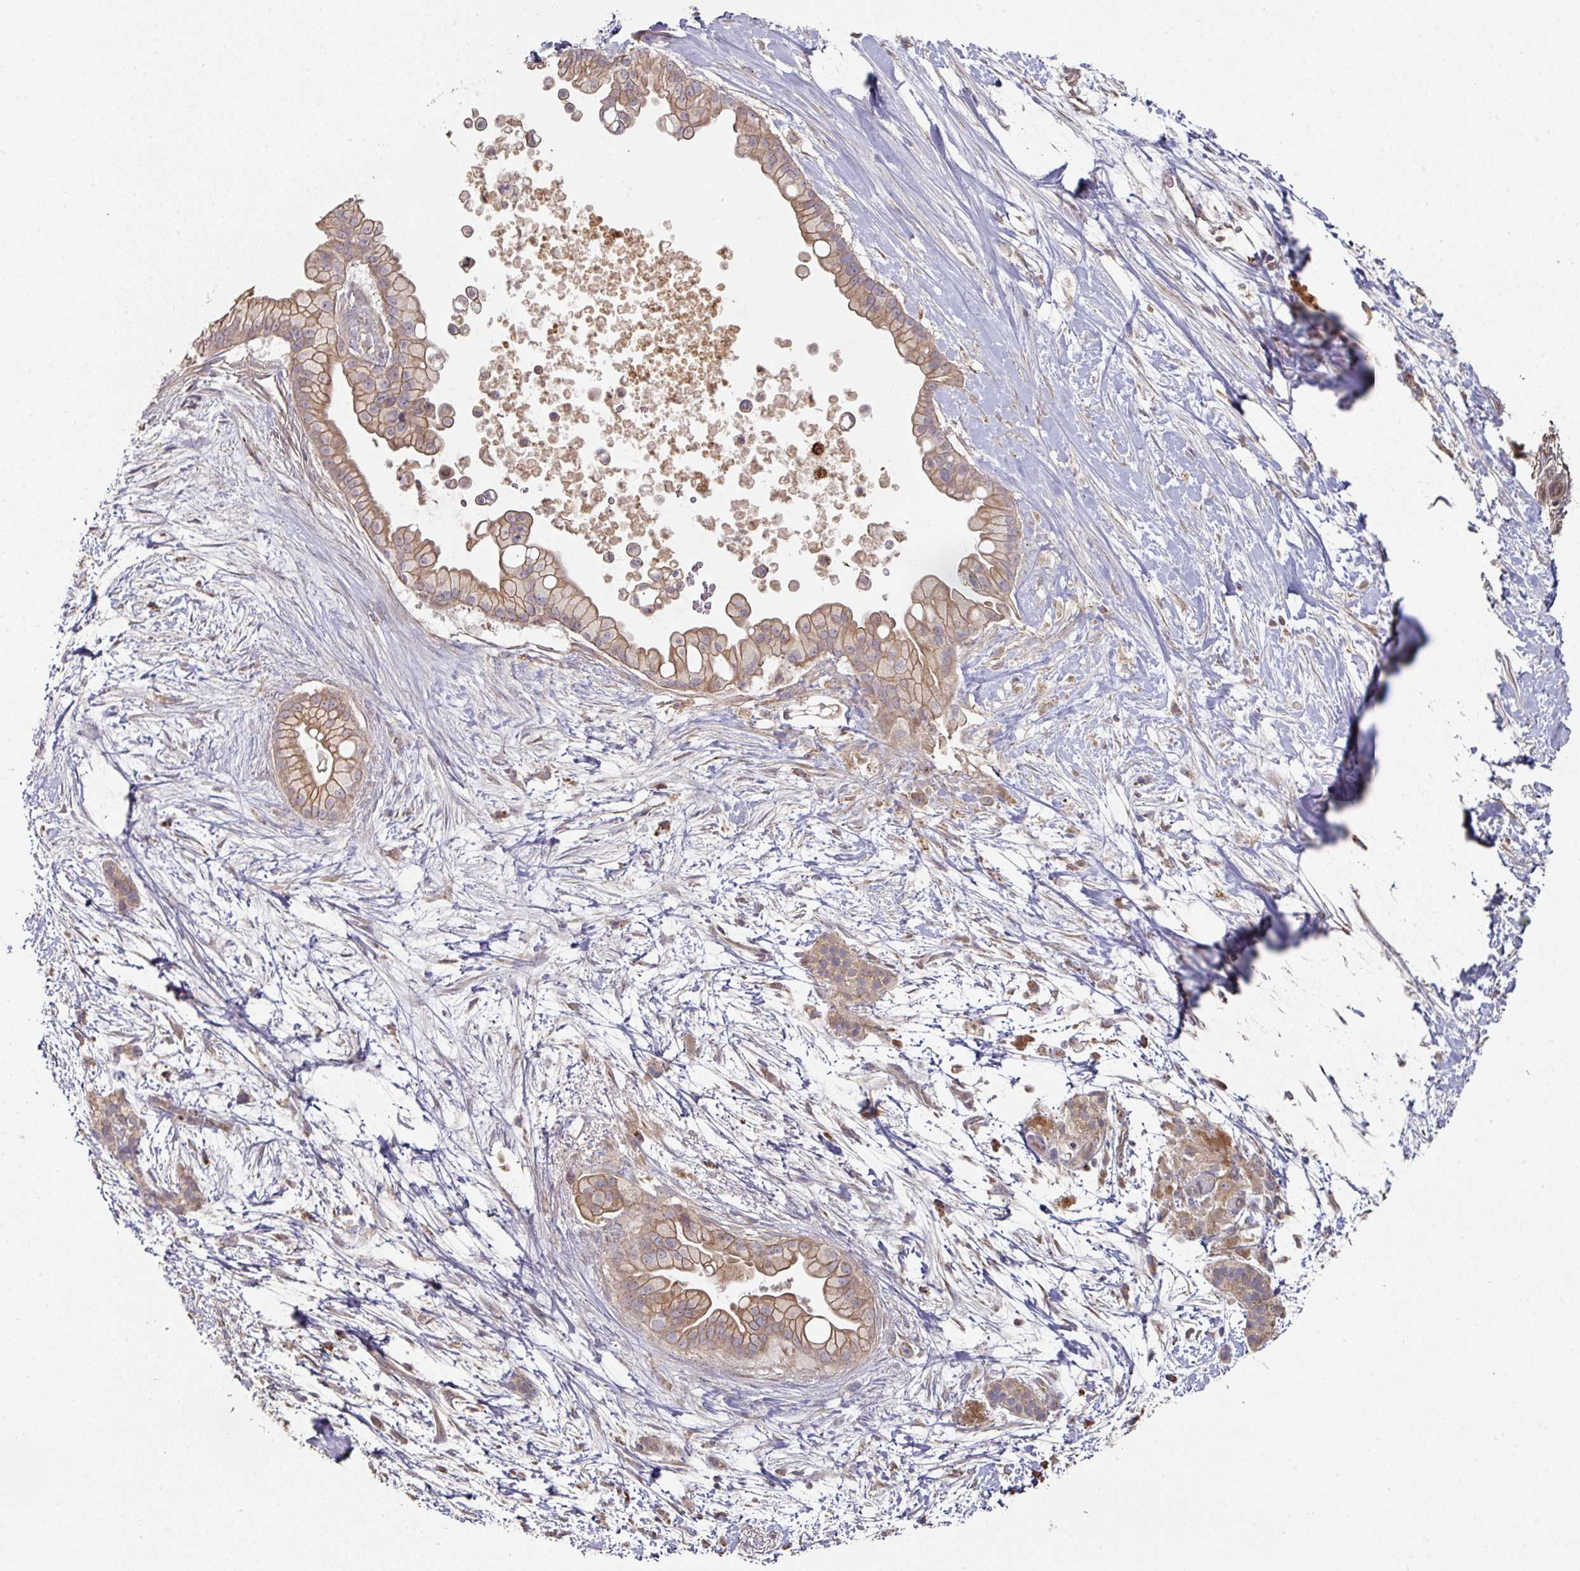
{"staining": {"intensity": "moderate", "quantity": ">75%", "location": "cytoplasmic/membranous"}, "tissue": "pancreatic cancer", "cell_type": "Tumor cells", "image_type": "cancer", "snomed": [{"axis": "morphology", "description": "Adenocarcinoma, NOS"}, {"axis": "topography", "description": "Pancreas"}], "caption": "The image displays immunohistochemical staining of pancreatic cancer. There is moderate cytoplasmic/membranous expression is present in about >75% of tumor cells.", "gene": "DNAJC7", "patient": {"sex": "female", "age": 69}}